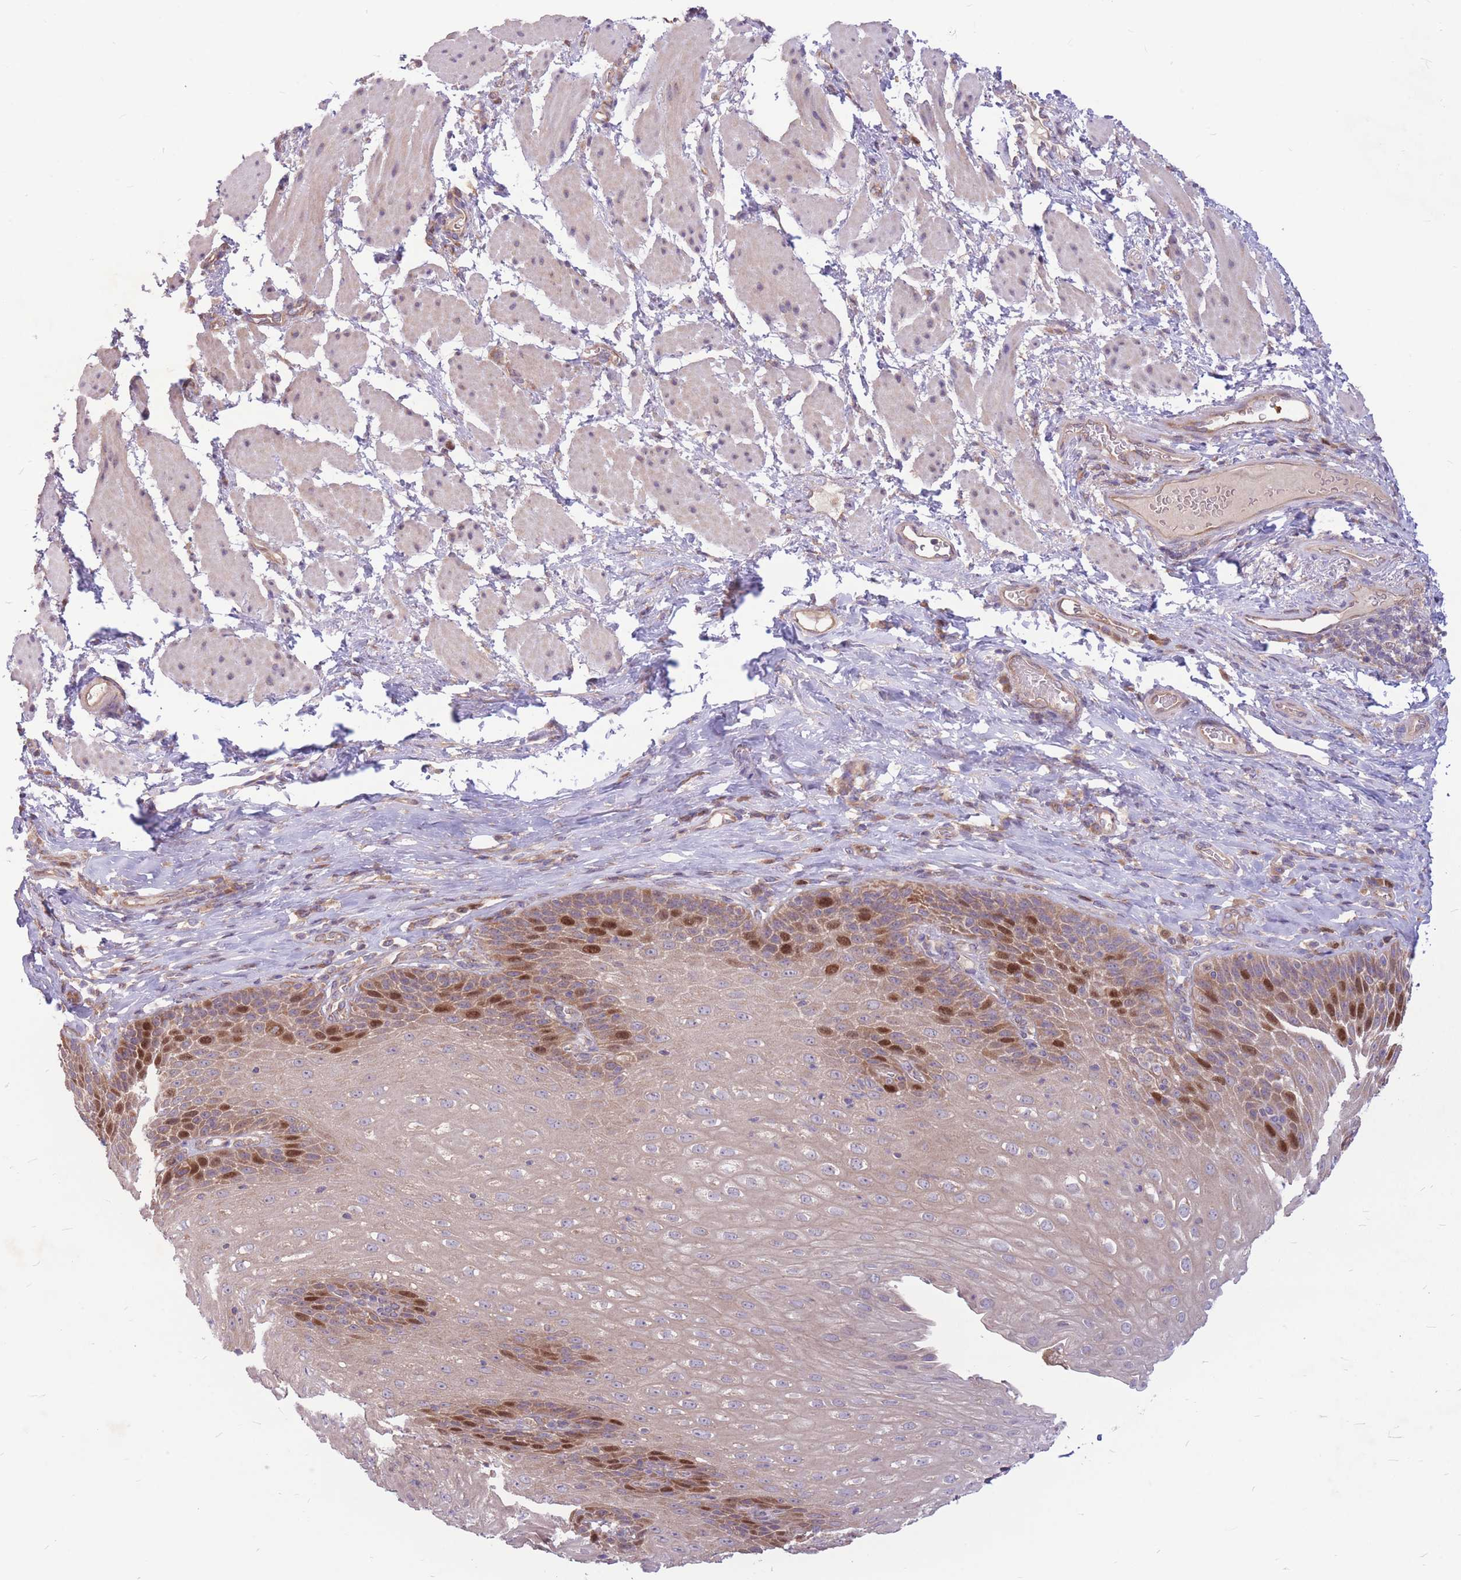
{"staining": {"intensity": "strong", "quantity": "<25%", "location": "cytoplasmic/membranous,nuclear"}, "tissue": "esophagus", "cell_type": "Squamous epithelial cells", "image_type": "normal", "snomed": [{"axis": "morphology", "description": "Normal tissue, NOS"}, {"axis": "topography", "description": "Esophagus"}], "caption": "The photomicrograph displays staining of benign esophagus, revealing strong cytoplasmic/membranous,nuclear protein positivity (brown color) within squamous epithelial cells. (DAB (3,3'-diaminobenzidine) = brown stain, brightfield microscopy at high magnification).", "gene": "GMNN", "patient": {"sex": "female", "age": 61}}